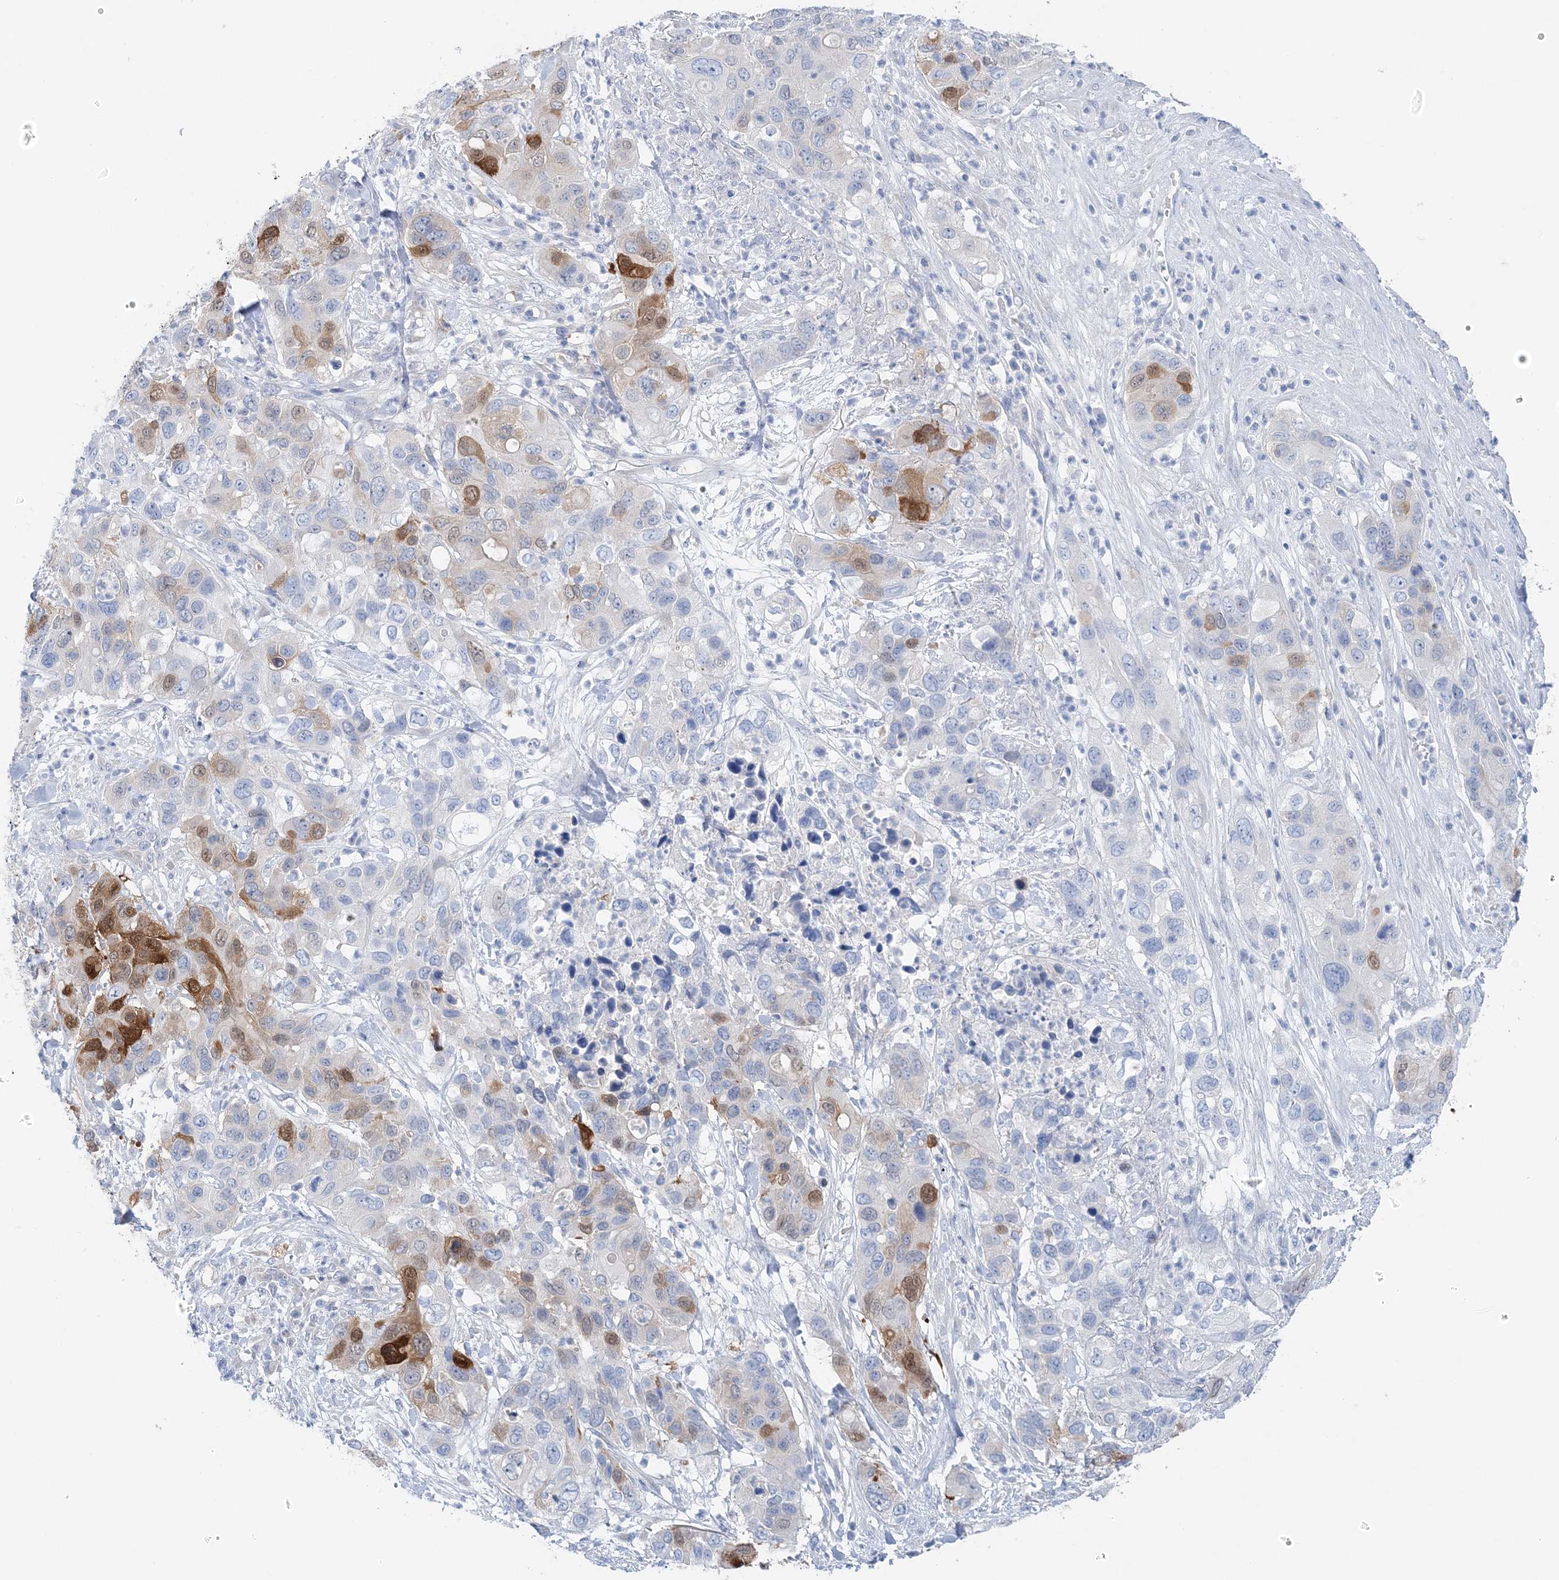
{"staining": {"intensity": "strong", "quantity": "<25%", "location": "cytoplasmic/membranous,nuclear"}, "tissue": "pancreatic cancer", "cell_type": "Tumor cells", "image_type": "cancer", "snomed": [{"axis": "morphology", "description": "Adenocarcinoma, NOS"}, {"axis": "topography", "description": "Pancreas"}], "caption": "A brown stain highlights strong cytoplasmic/membranous and nuclear positivity of a protein in human pancreatic cancer (adenocarcinoma) tumor cells.", "gene": "HMGCS1", "patient": {"sex": "female", "age": 71}}